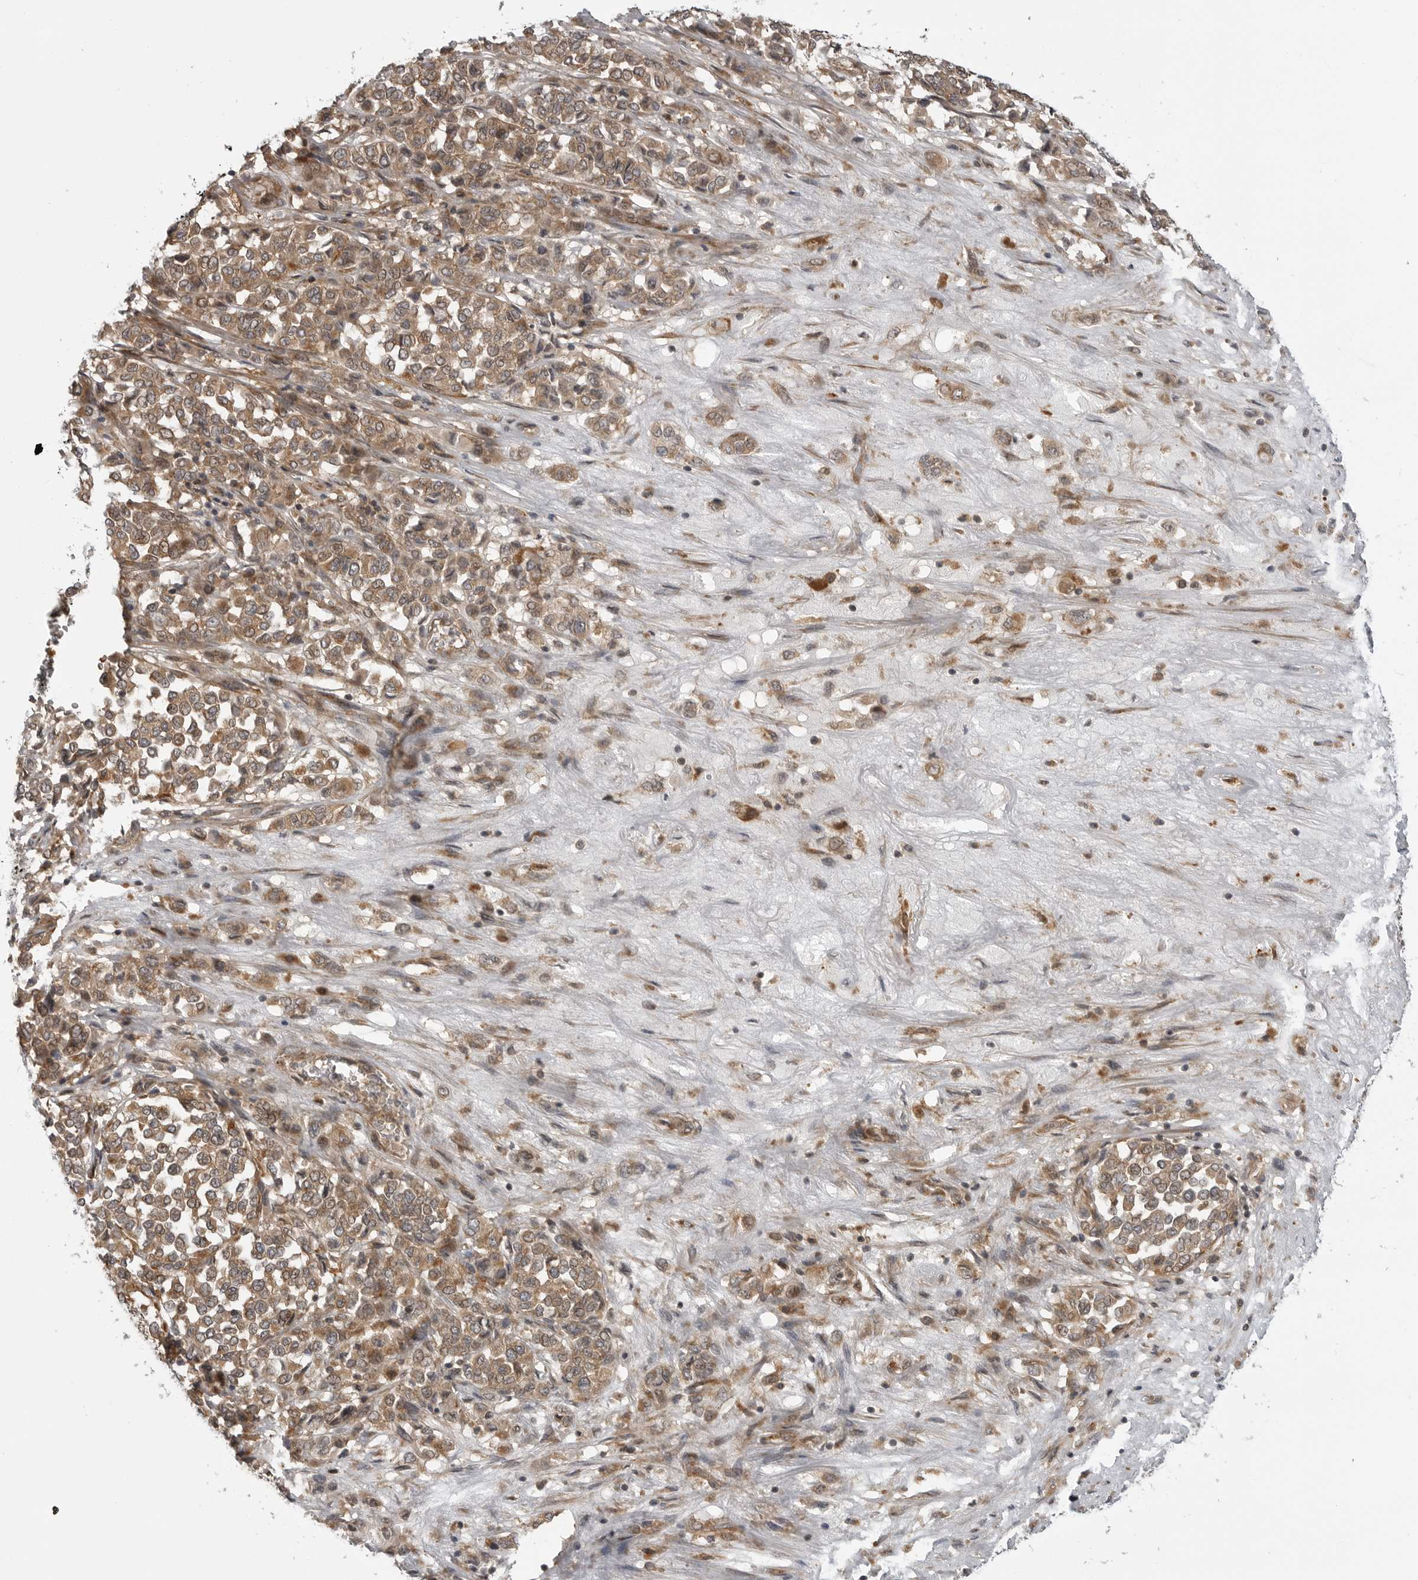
{"staining": {"intensity": "moderate", "quantity": ">75%", "location": "cytoplasmic/membranous"}, "tissue": "melanoma", "cell_type": "Tumor cells", "image_type": "cancer", "snomed": [{"axis": "morphology", "description": "Malignant melanoma, Metastatic site"}, {"axis": "topography", "description": "Pancreas"}], "caption": "Brown immunohistochemical staining in human malignant melanoma (metastatic site) demonstrates moderate cytoplasmic/membranous expression in about >75% of tumor cells.", "gene": "LRRC45", "patient": {"sex": "female", "age": 30}}